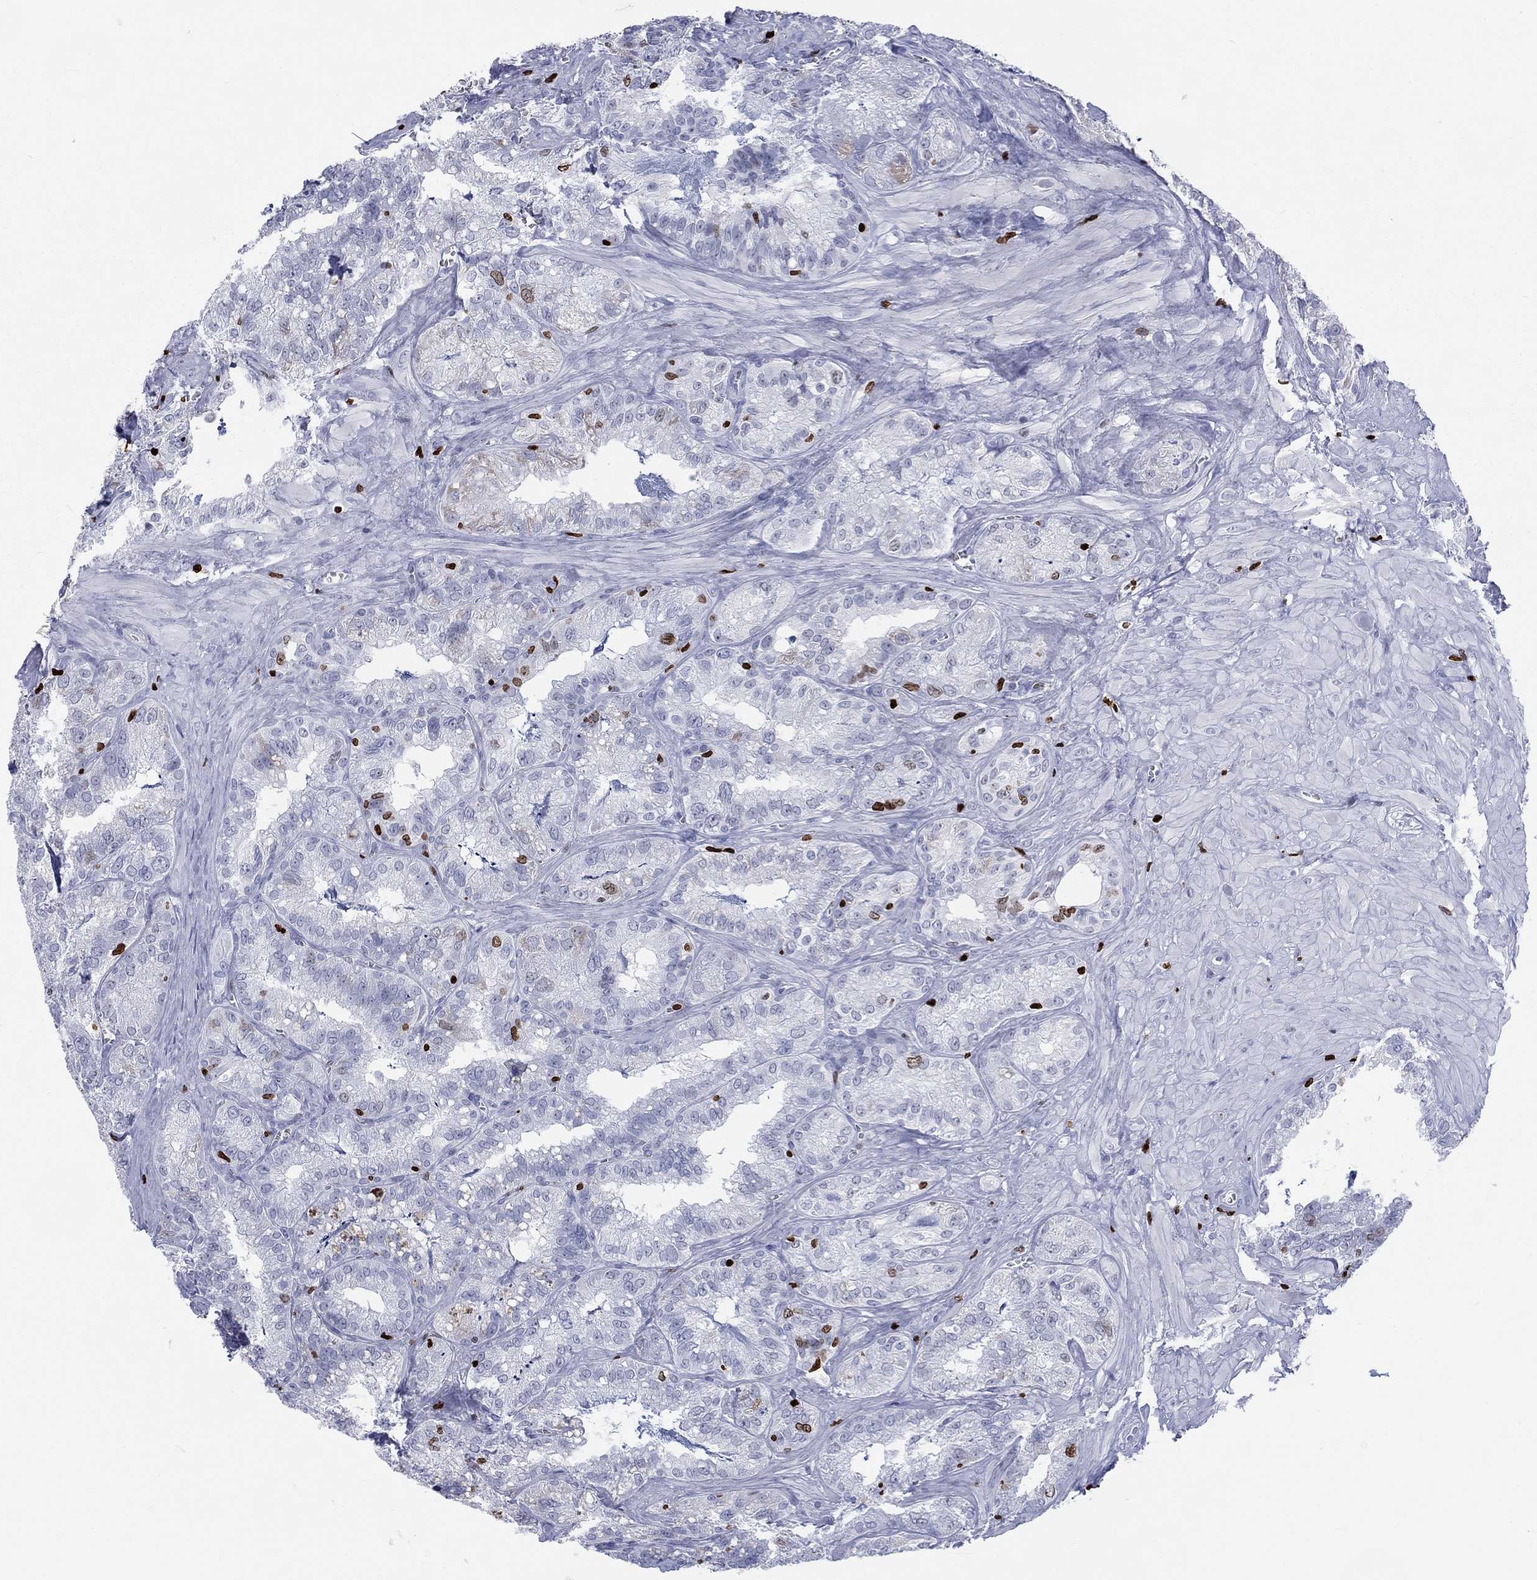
{"staining": {"intensity": "strong", "quantity": "<25%", "location": "nuclear"}, "tissue": "seminal vesicle", "cell_type": "Glandular cells", "image_type": "normal", "snomed": [{"axis": "morphology", "description": "Normal tissue, NOS"}, {"axis": "topography", "description": "Seminal veicle"}], "caption": "This is an image of immunohistochemistry staining of normal seminal vesicle, which shows strong expression in the nuclear of glandular cells.", "gene": "H1", "patient": {"sex": "male", "age": 57}}